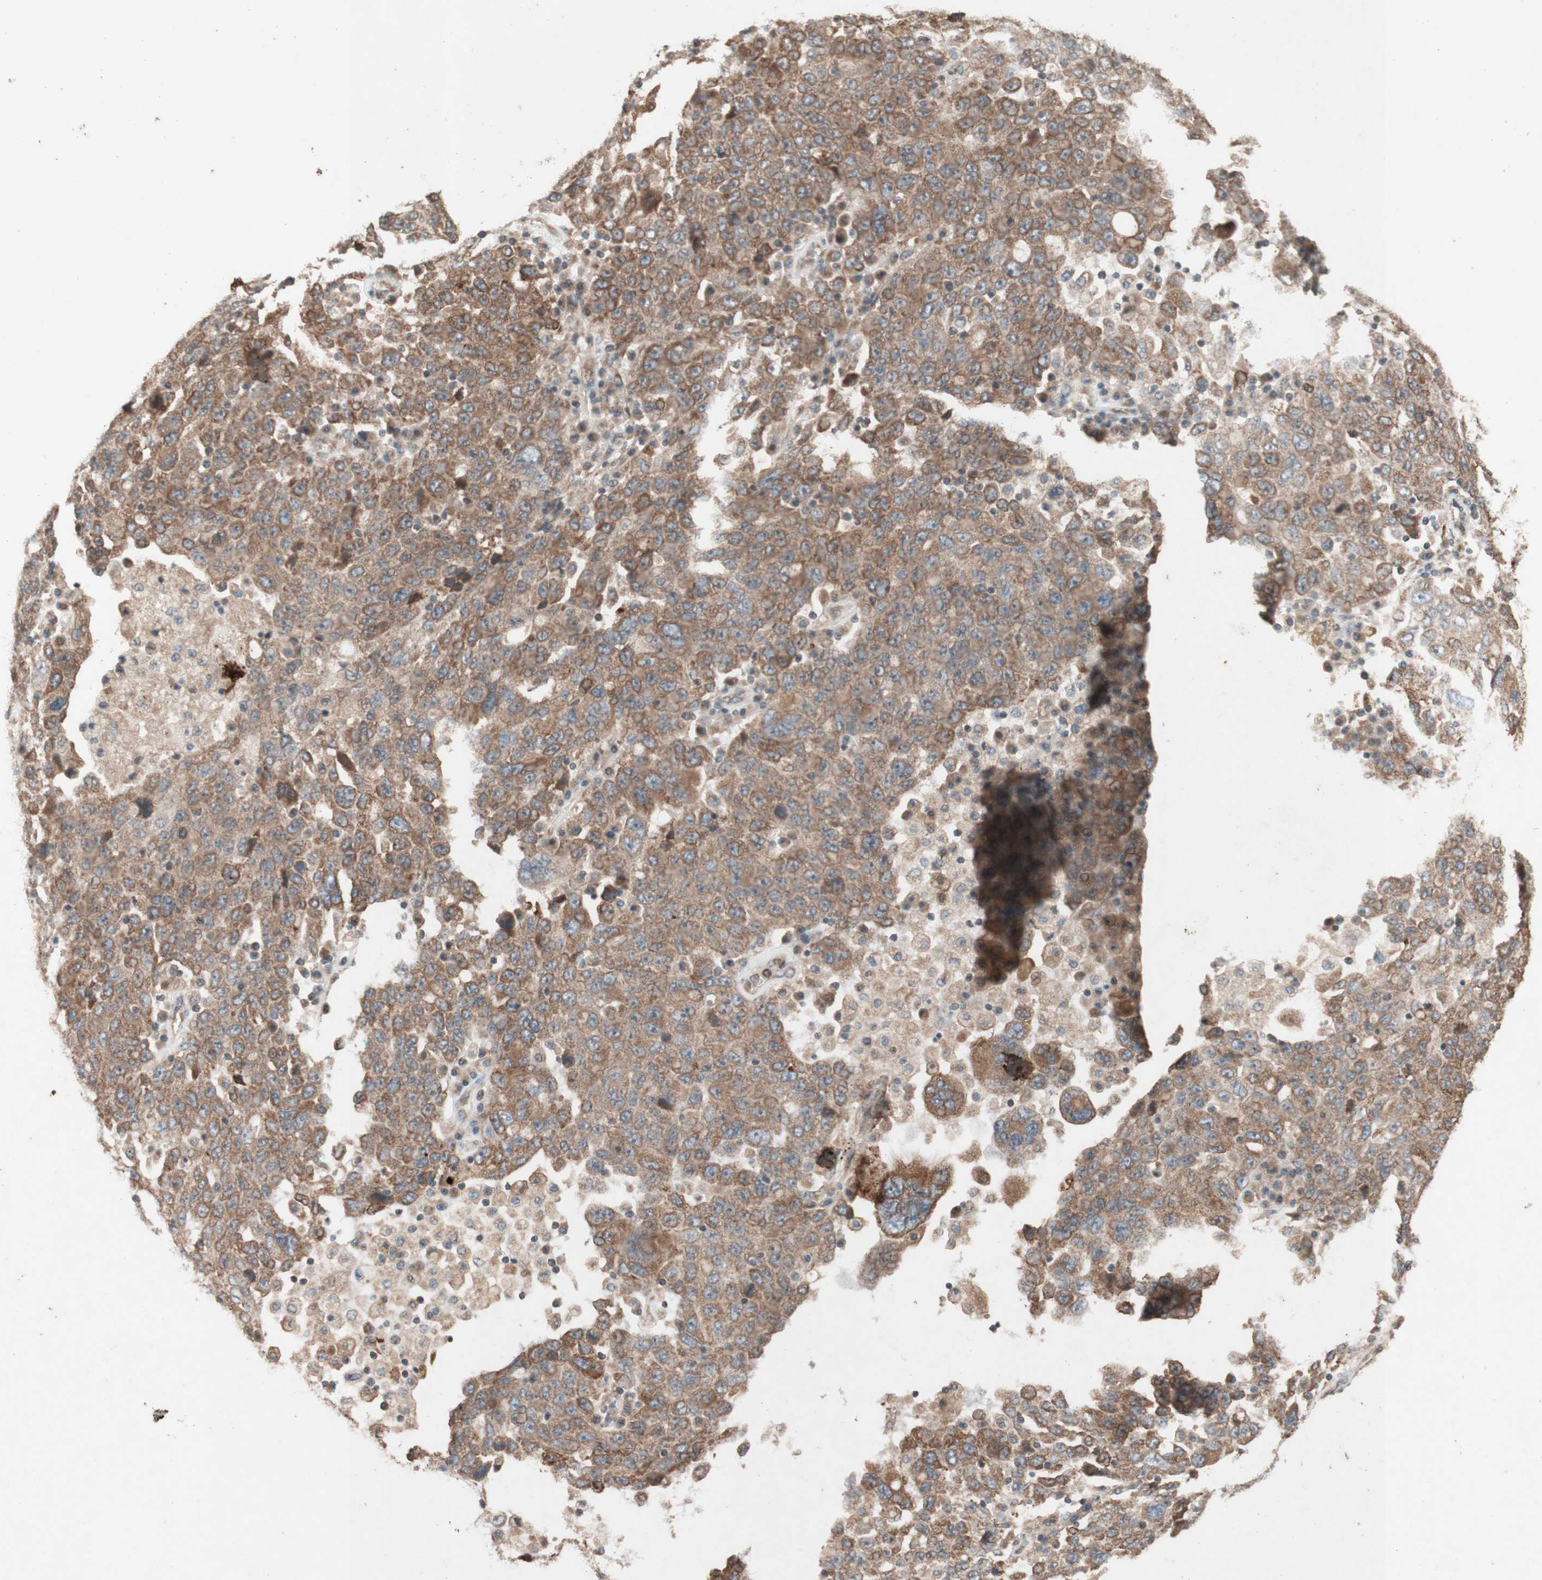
{"staining": {"intensity": "moderate", "quantity": ">75%", "location": "cytoplasmic/membranous"}, "tissue": "ovarian cancer", "cell_type": "Tumor cells", "image_type": "cancer", "snomed": [{"axis": "morphology", "description": "Carcinoma, endometroid"}, {"axis": "topography", "description": "Ovary"}], "caption": "There is medium levels of moderate cytoplasmic/membranous expression in tumor cells of ovarian cancer (endometroid carcinoma), as demonstrated by immunohistochemical staining (brown color).", "gene": "SOCS2", "patient": {"sex": "female", "age": 62}}